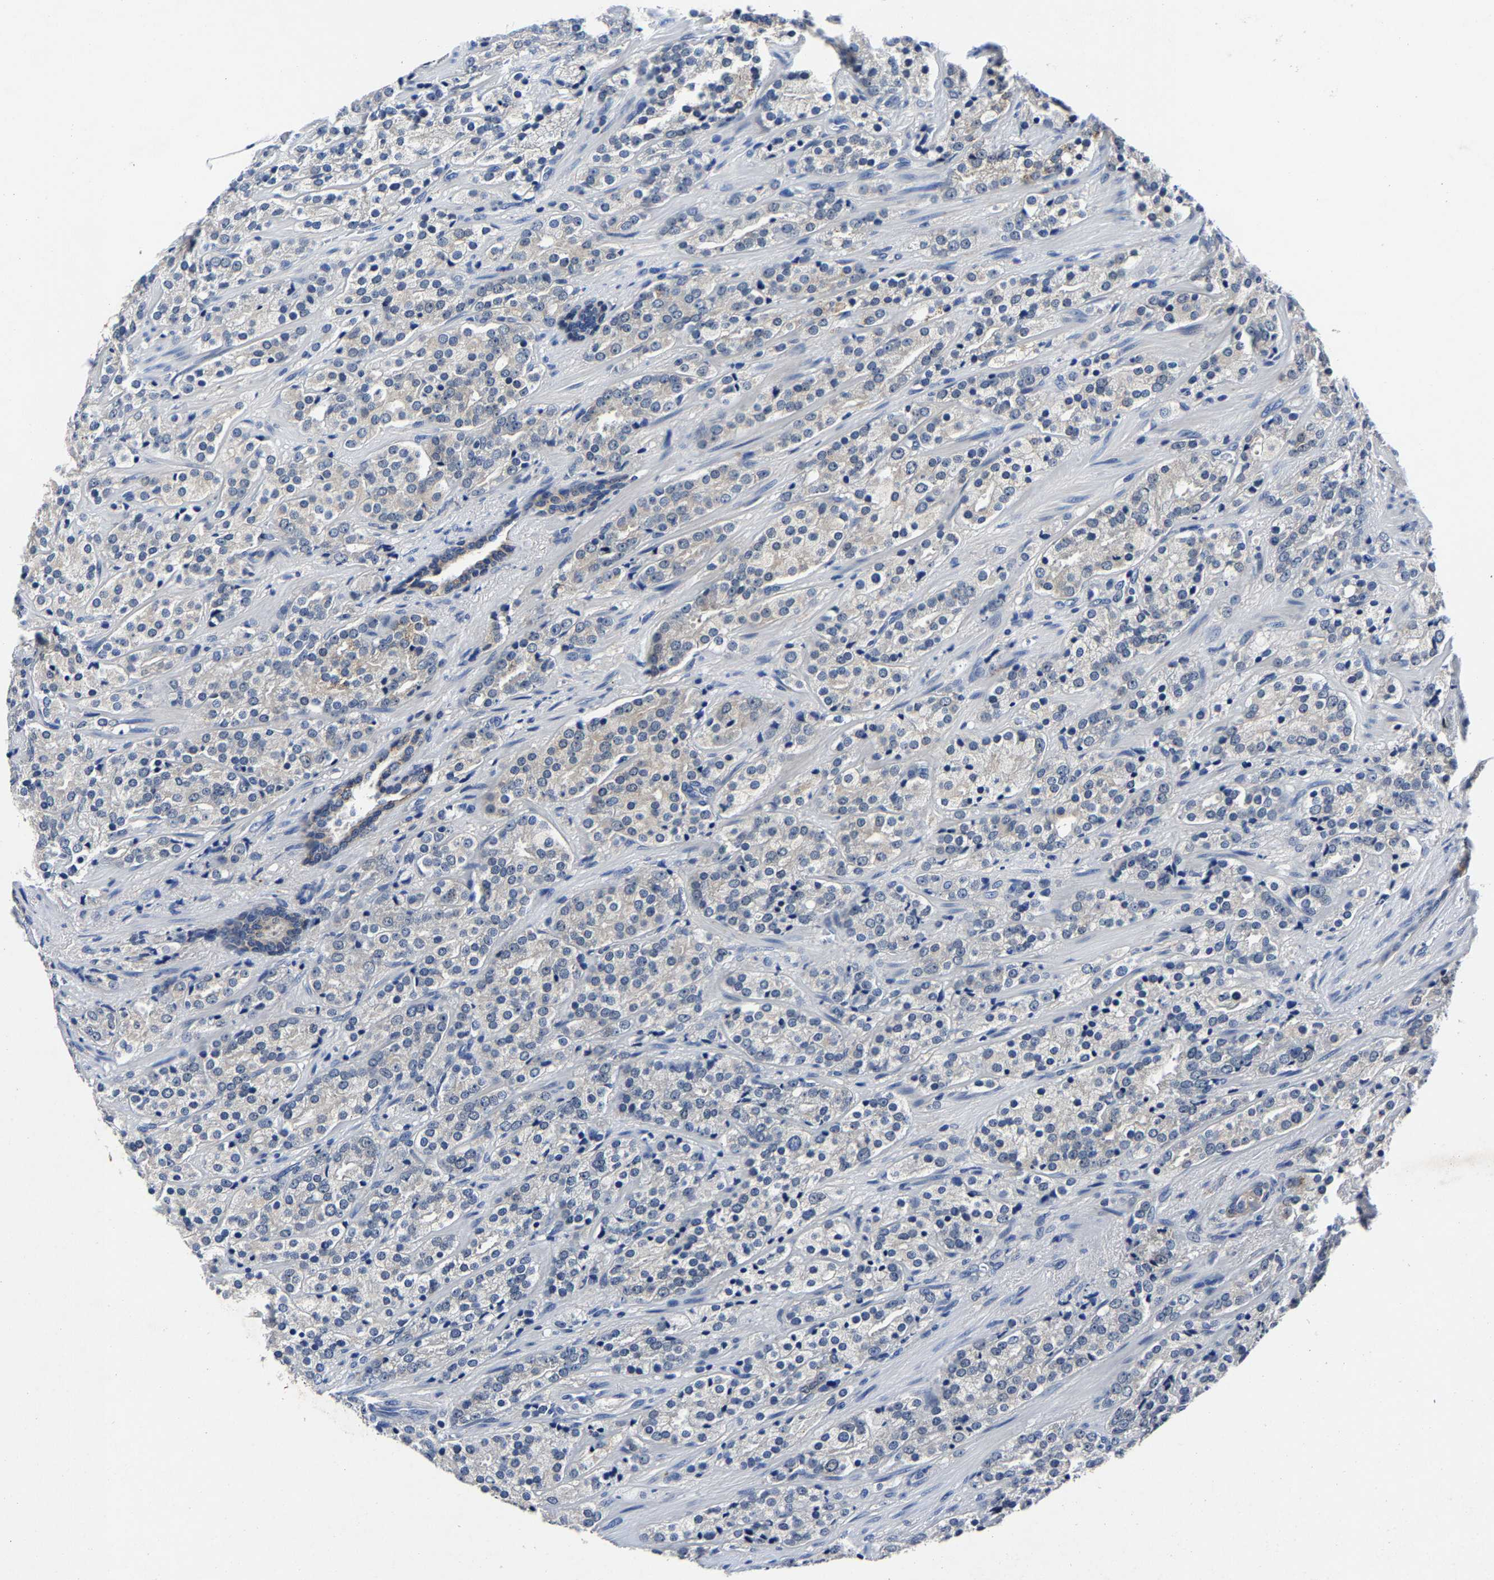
{"staining": {"intensity": "negative", "quantity": "none", "location": "none"}, "tissue": "prostate cancer", "cell_type": "Tumor cells", "image_type": "cancer", "snomed": [{"axis": "morphology", "description": "Adenocarcinoma, High grade"}, {"axis": "topography", "description": "Prostate"}], "caption": "Tumor cells show no significant staining in prostate adenocarcinoma (high-grade). The staining is performed using DAB brown chromogen with nuclei counter-stained in using hematoxylin.", "gene": "PSPH", "patient": {"sex": "male", "age": 71}}